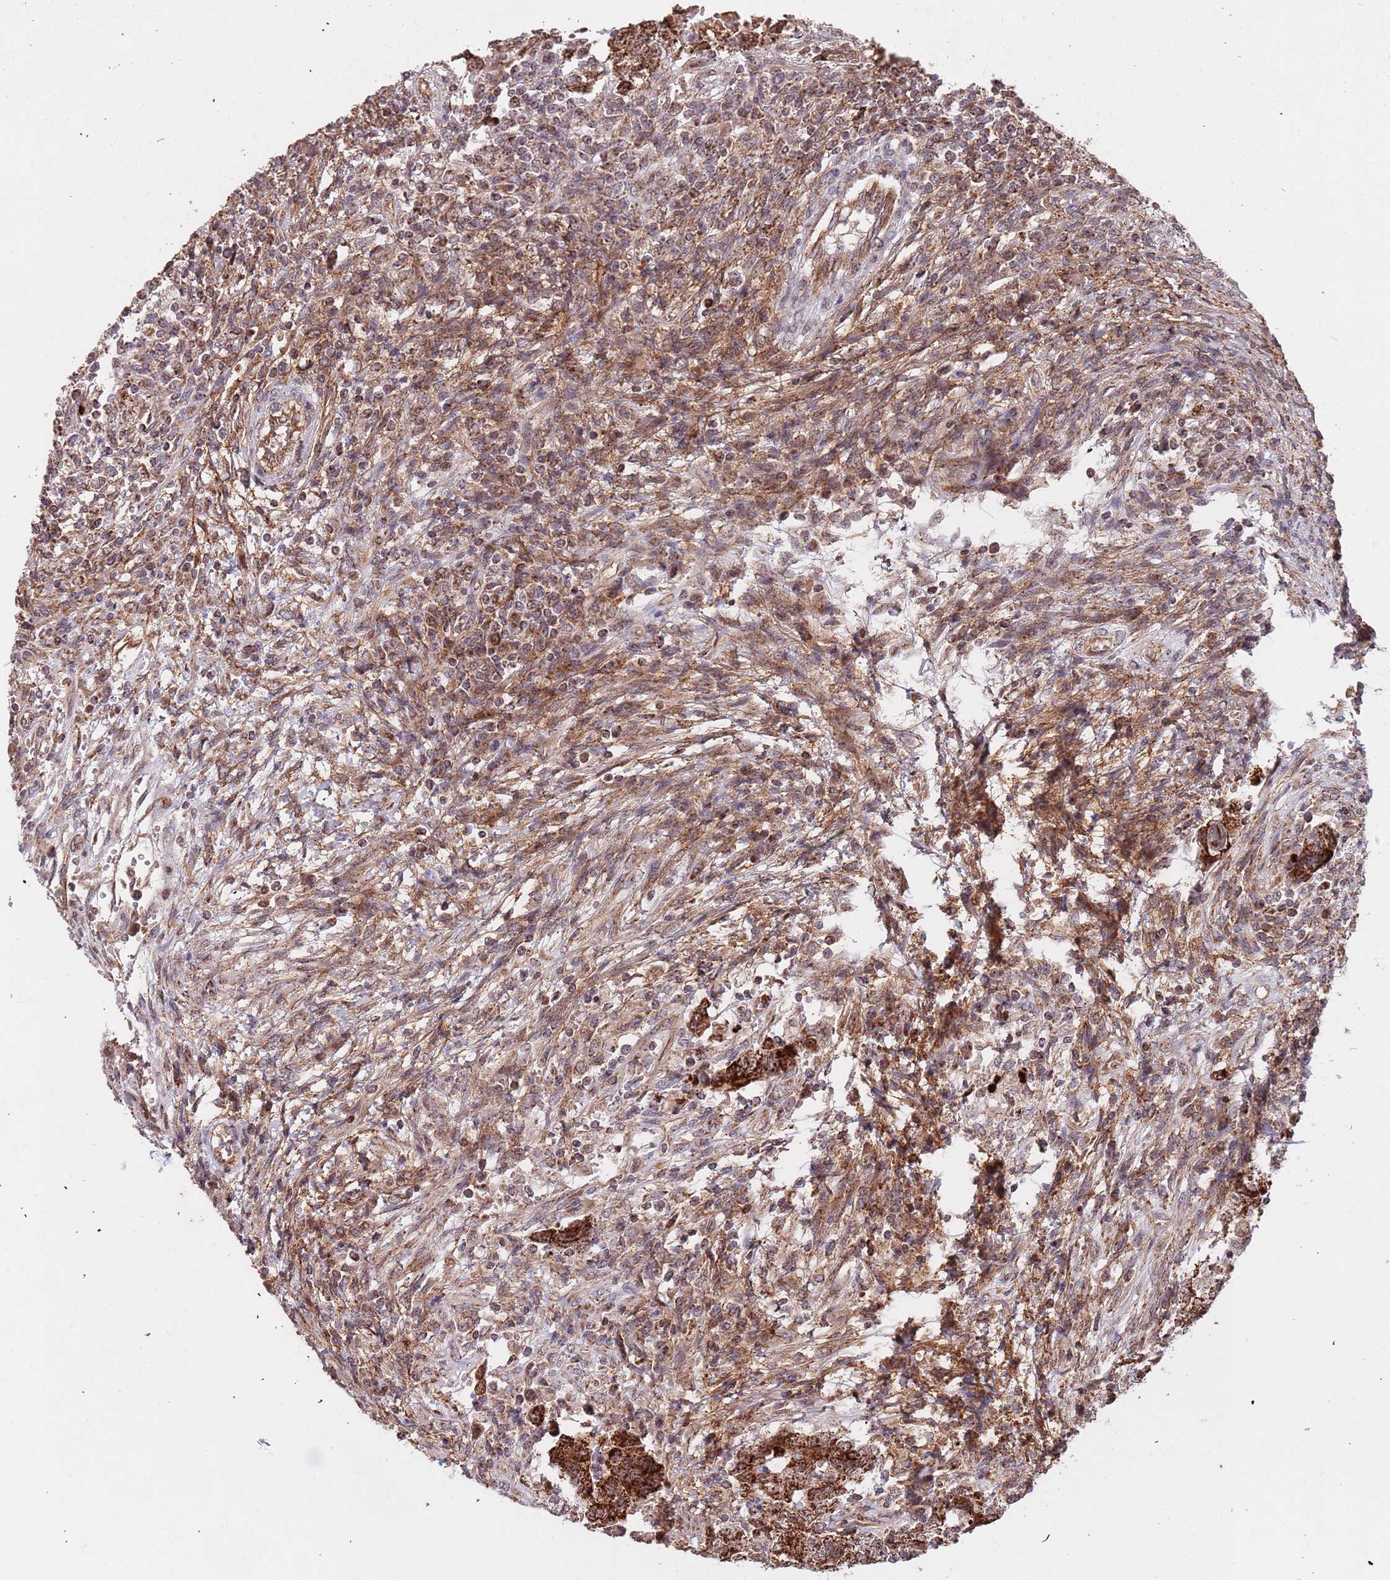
{"staining": {"intensity": "strong", "quantity": ">75%", "location": "cytoplasmic/membranous"}, "tissue": "testis cancer", "cell_type": "Tumor cells", "image_type": "cancer", "snomed": [{"axis": "morphology", "description": "Carcinoma, Embryonal, NOS"}, {"axis": "topography", "description": "Testis"}], "caption": "Embryonal carcinoma (testis) stained with IHC reveals strong cytoplasmic/membranous positivity in about >75% of tumor cells. Nuclei are stained in blue.", "gene": "DCHS1", "patient": {"sex": "male", "age": 26}}